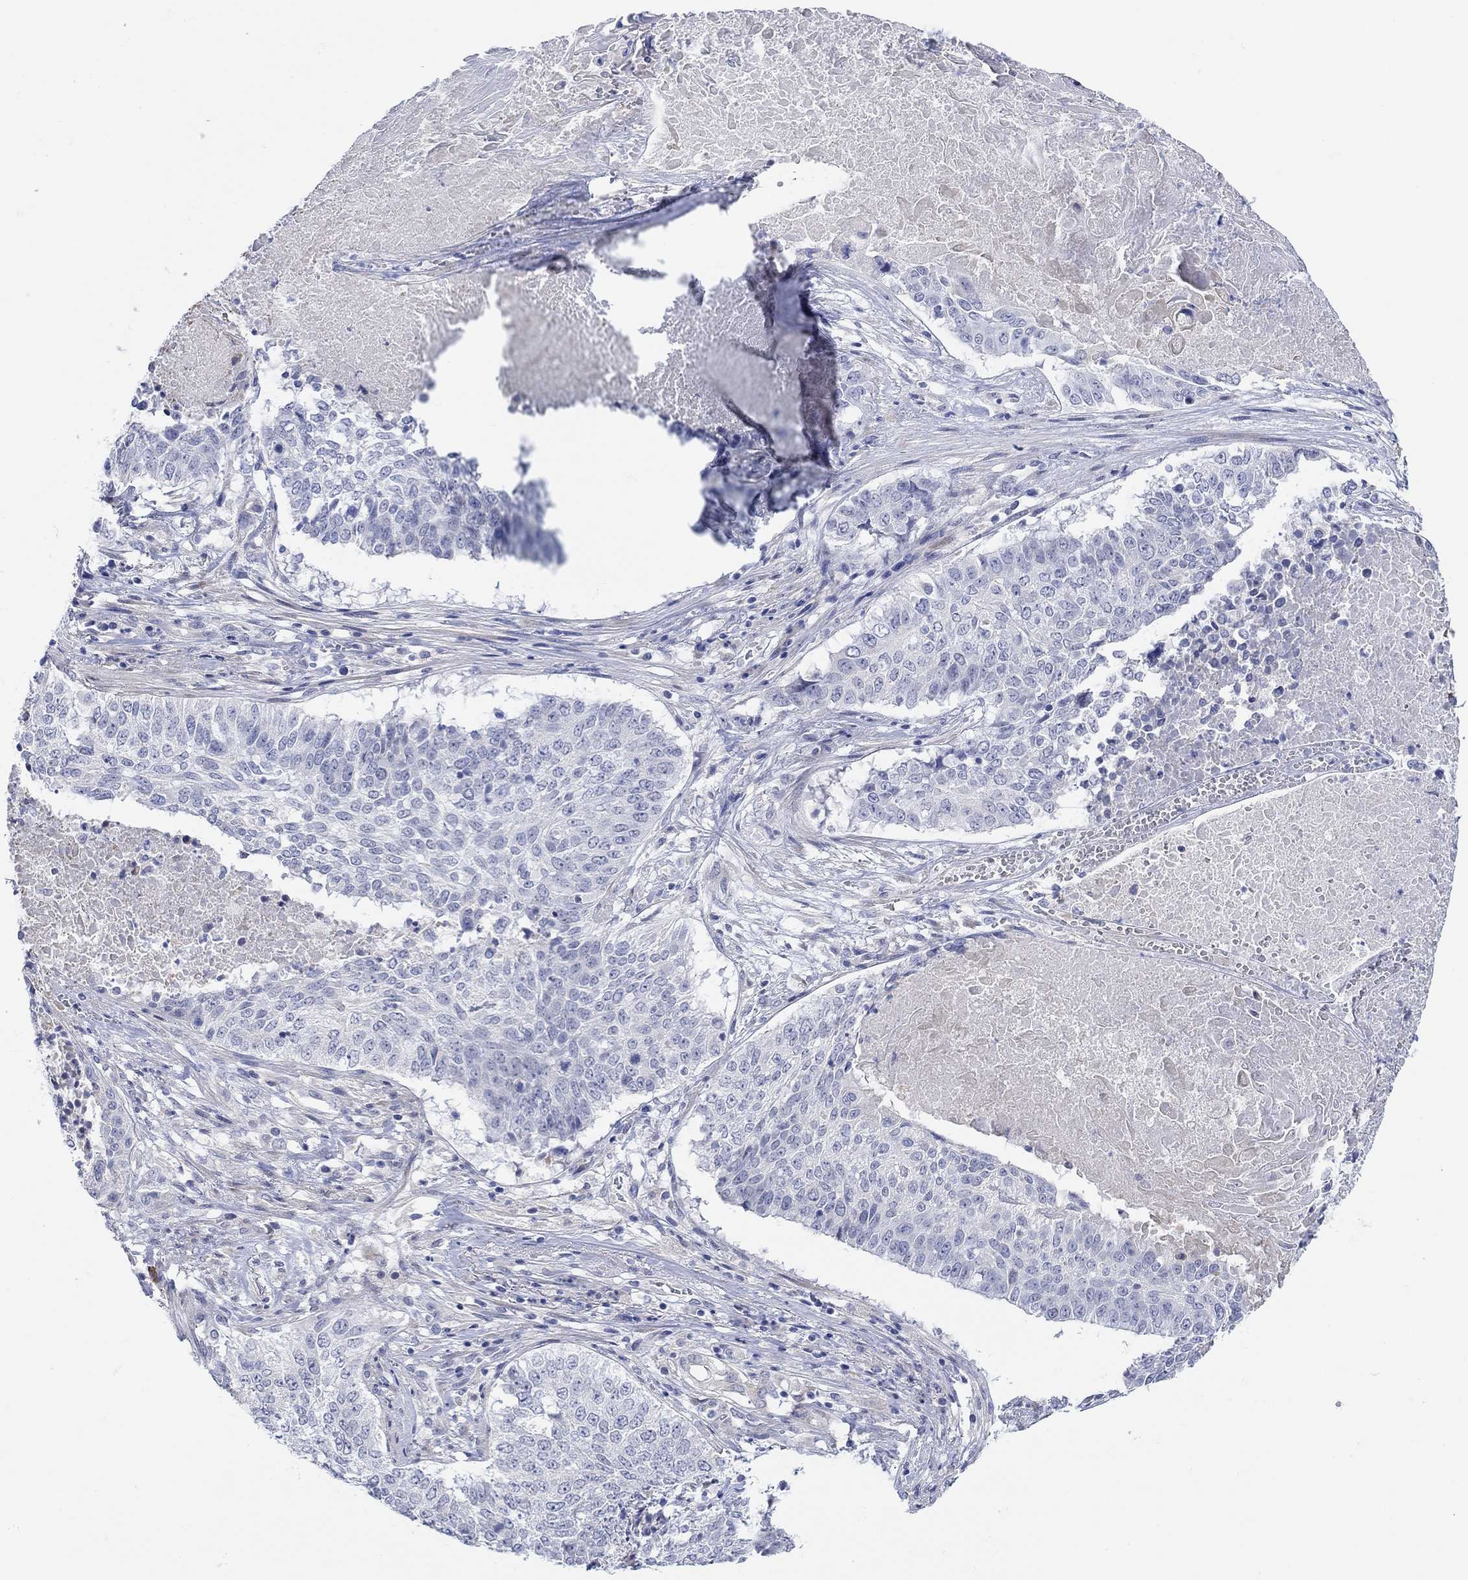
{"staining": {"intensity": "negative", "quantity": "none", "location": "none"}, "tissue": "lung cancer", "cell_type": "Tumor cells", "image_type": "cancer", "snomed": [{"axis": "morphology", "description": "Squamous cell carcinoma, NOS"}, {"axis": "topography", "description": "Lung"}], "caption": "Immunohistochemistry (IHC) histopathology image of lung cancer stained for a protein (brown), which shows no staining in tumor cells. (DAB (3,3'-diaminobenzidine) immunohistochemistry, high magnification).", "gene": "KRT222", "patient": {"sex": "male", "age": 64}}